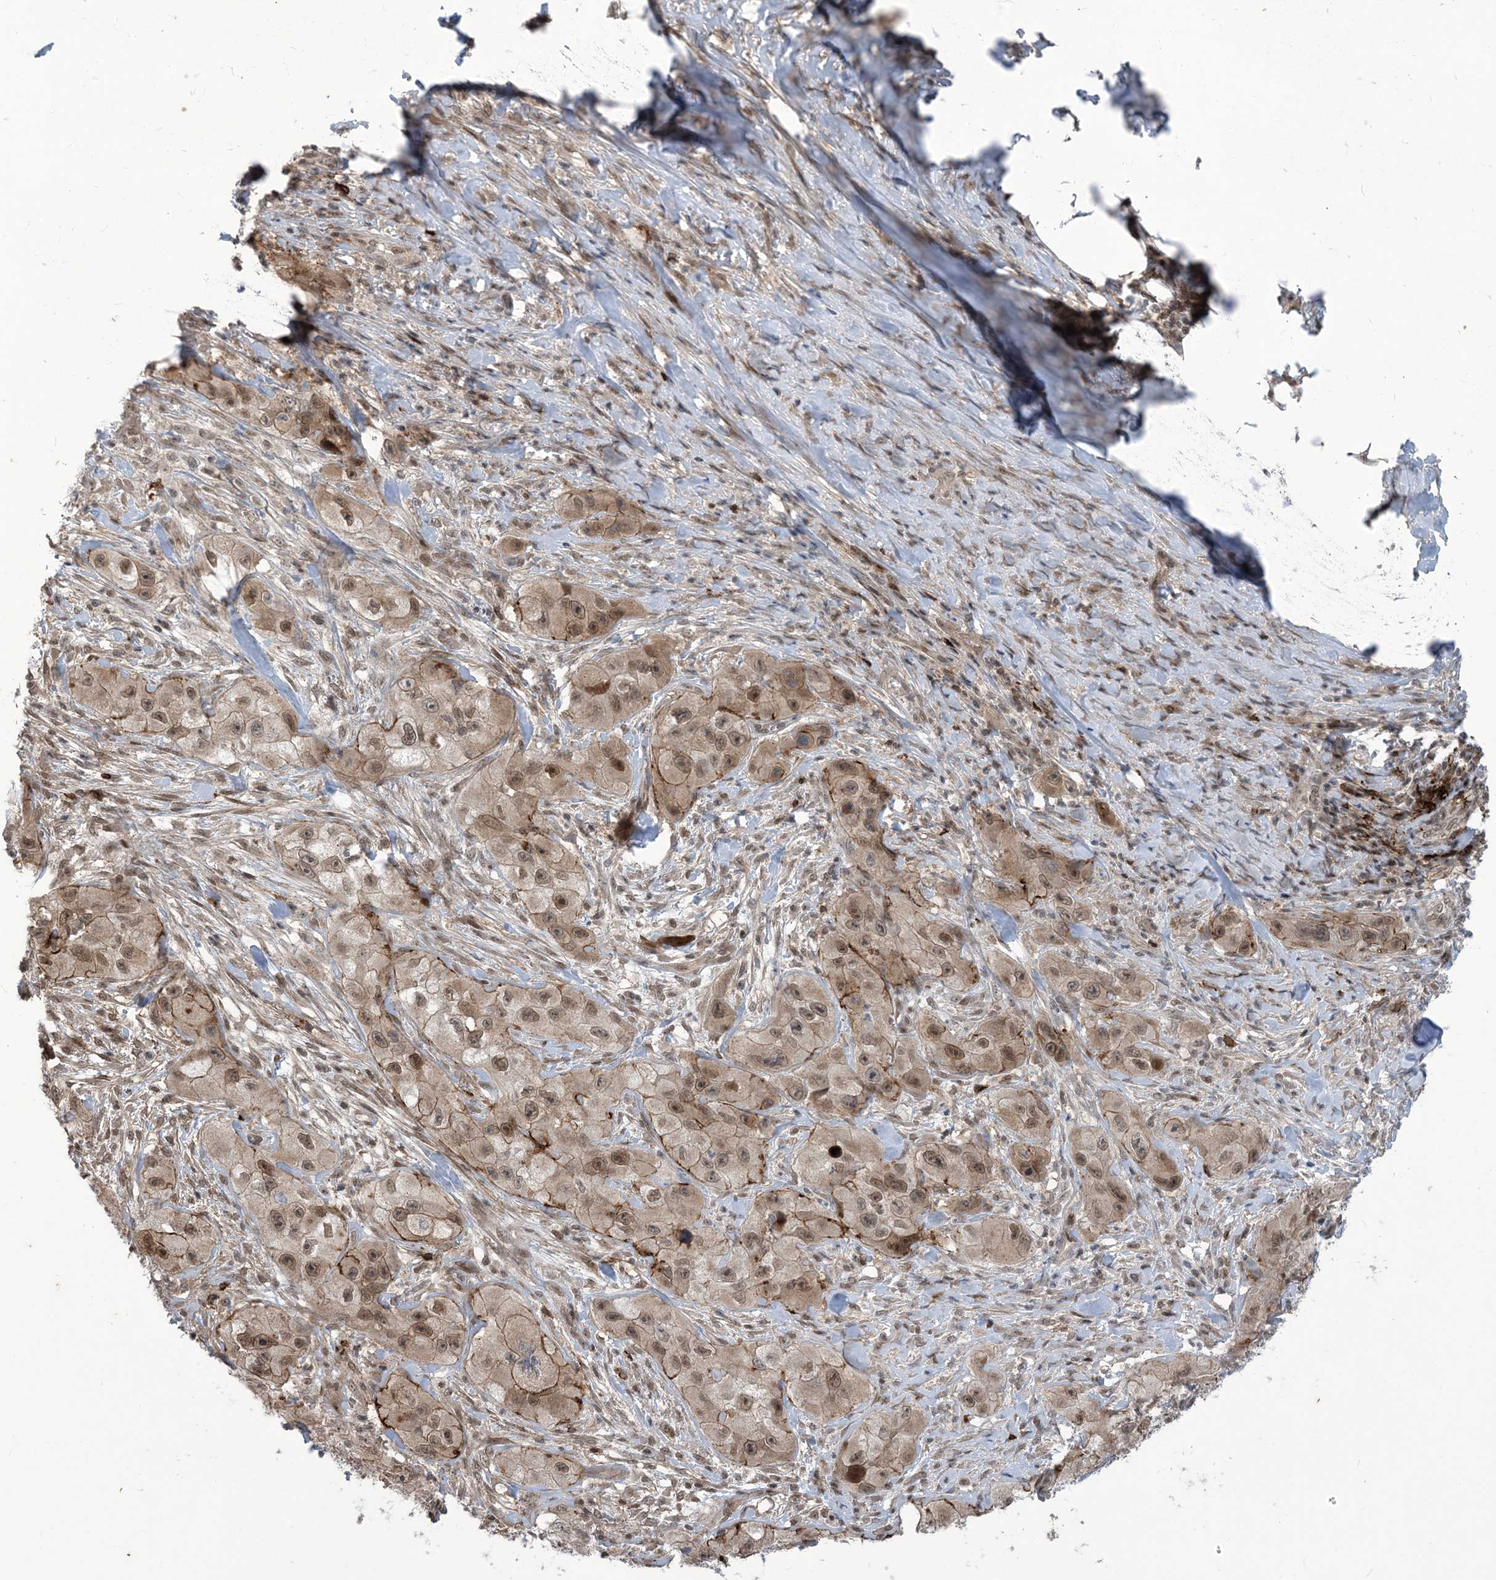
{"staining": {"intensity": "moderate", "quantity": ">75%", "location": "cytoplasmic/membranous,nuclear"}, "tissue": "skin cancer", "cell_type": "Tumor cells", "image_type": "cancer", "snomed": [{"axis": "morphology", "description": "Squamous cell carcinoma, NOS"}, {"axis": "topography", "description": "Skin"}, {"axis": "topography", "description": "Subcutis"}], "caption": "Brown immunohistochemical staining in human squamous cell carcinoma (skin) exhibits moderate cytoplasmic/membranous and nuclear expression in approximately >75% of tumor cells.", "gene": "LAGE3", "patient": {"sex": "male", "age": 73}}